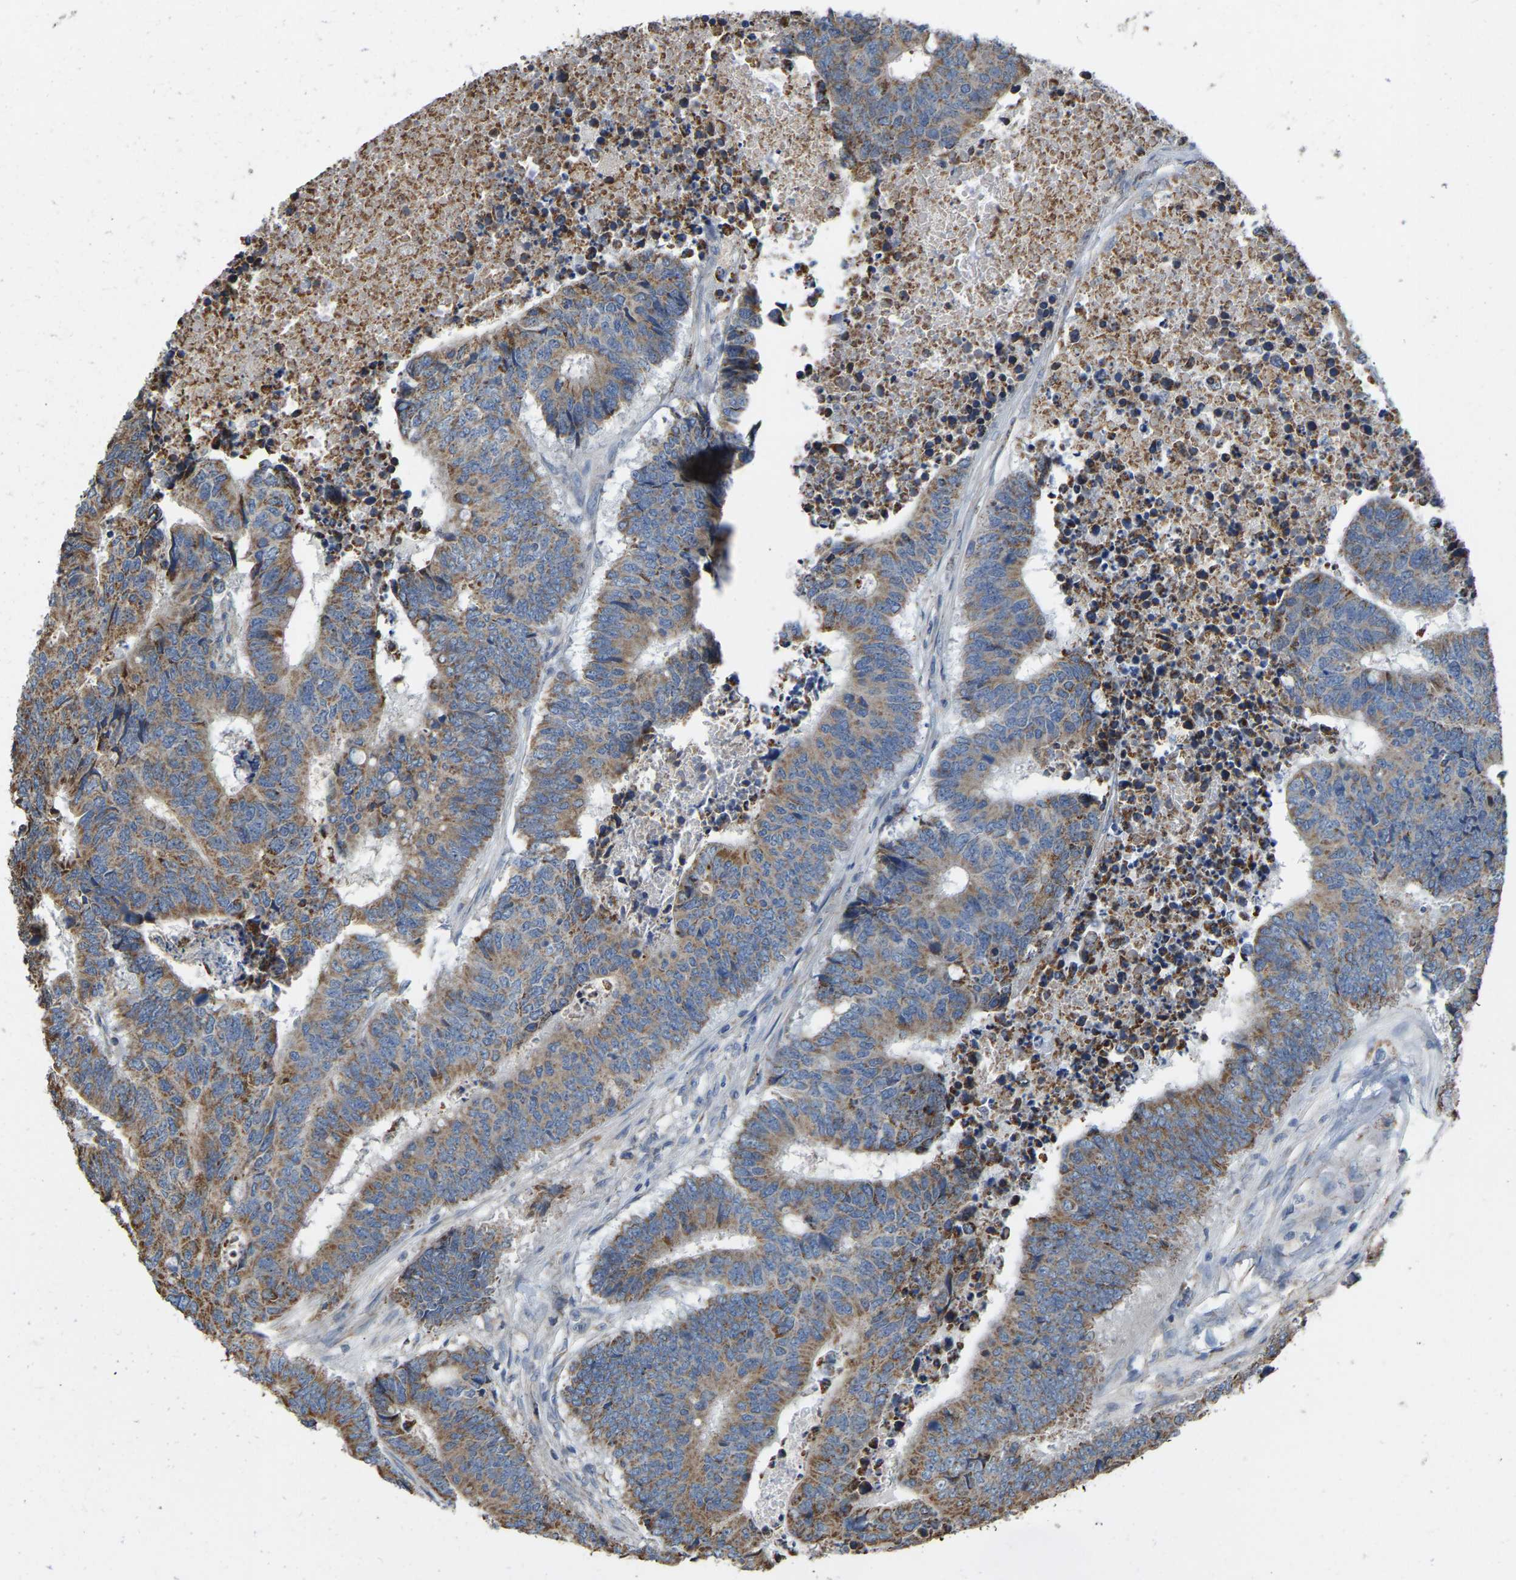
{"staining": {"intensity": "moderate", "quantity": ">75%", "location": "cytoplasmic/membranous"}, "tissue": "colorectal cancer", "cell_type": "Tumor cells", "image_type": "cancer", "snomed": [{"axis": "morphology", "description": "Adenocarcinoma, NOS"}, {"axis": "topography", "description": "Rectum"}], "caption": "Protein expression analysis of human colorectal cancer (adenocarcinoma) reveals moderate cytoplasmic/membranous positivity in approximately >75% of tumor cells.", "gene": "BCL10", "patient": {"sex": "male", "age": 84}}